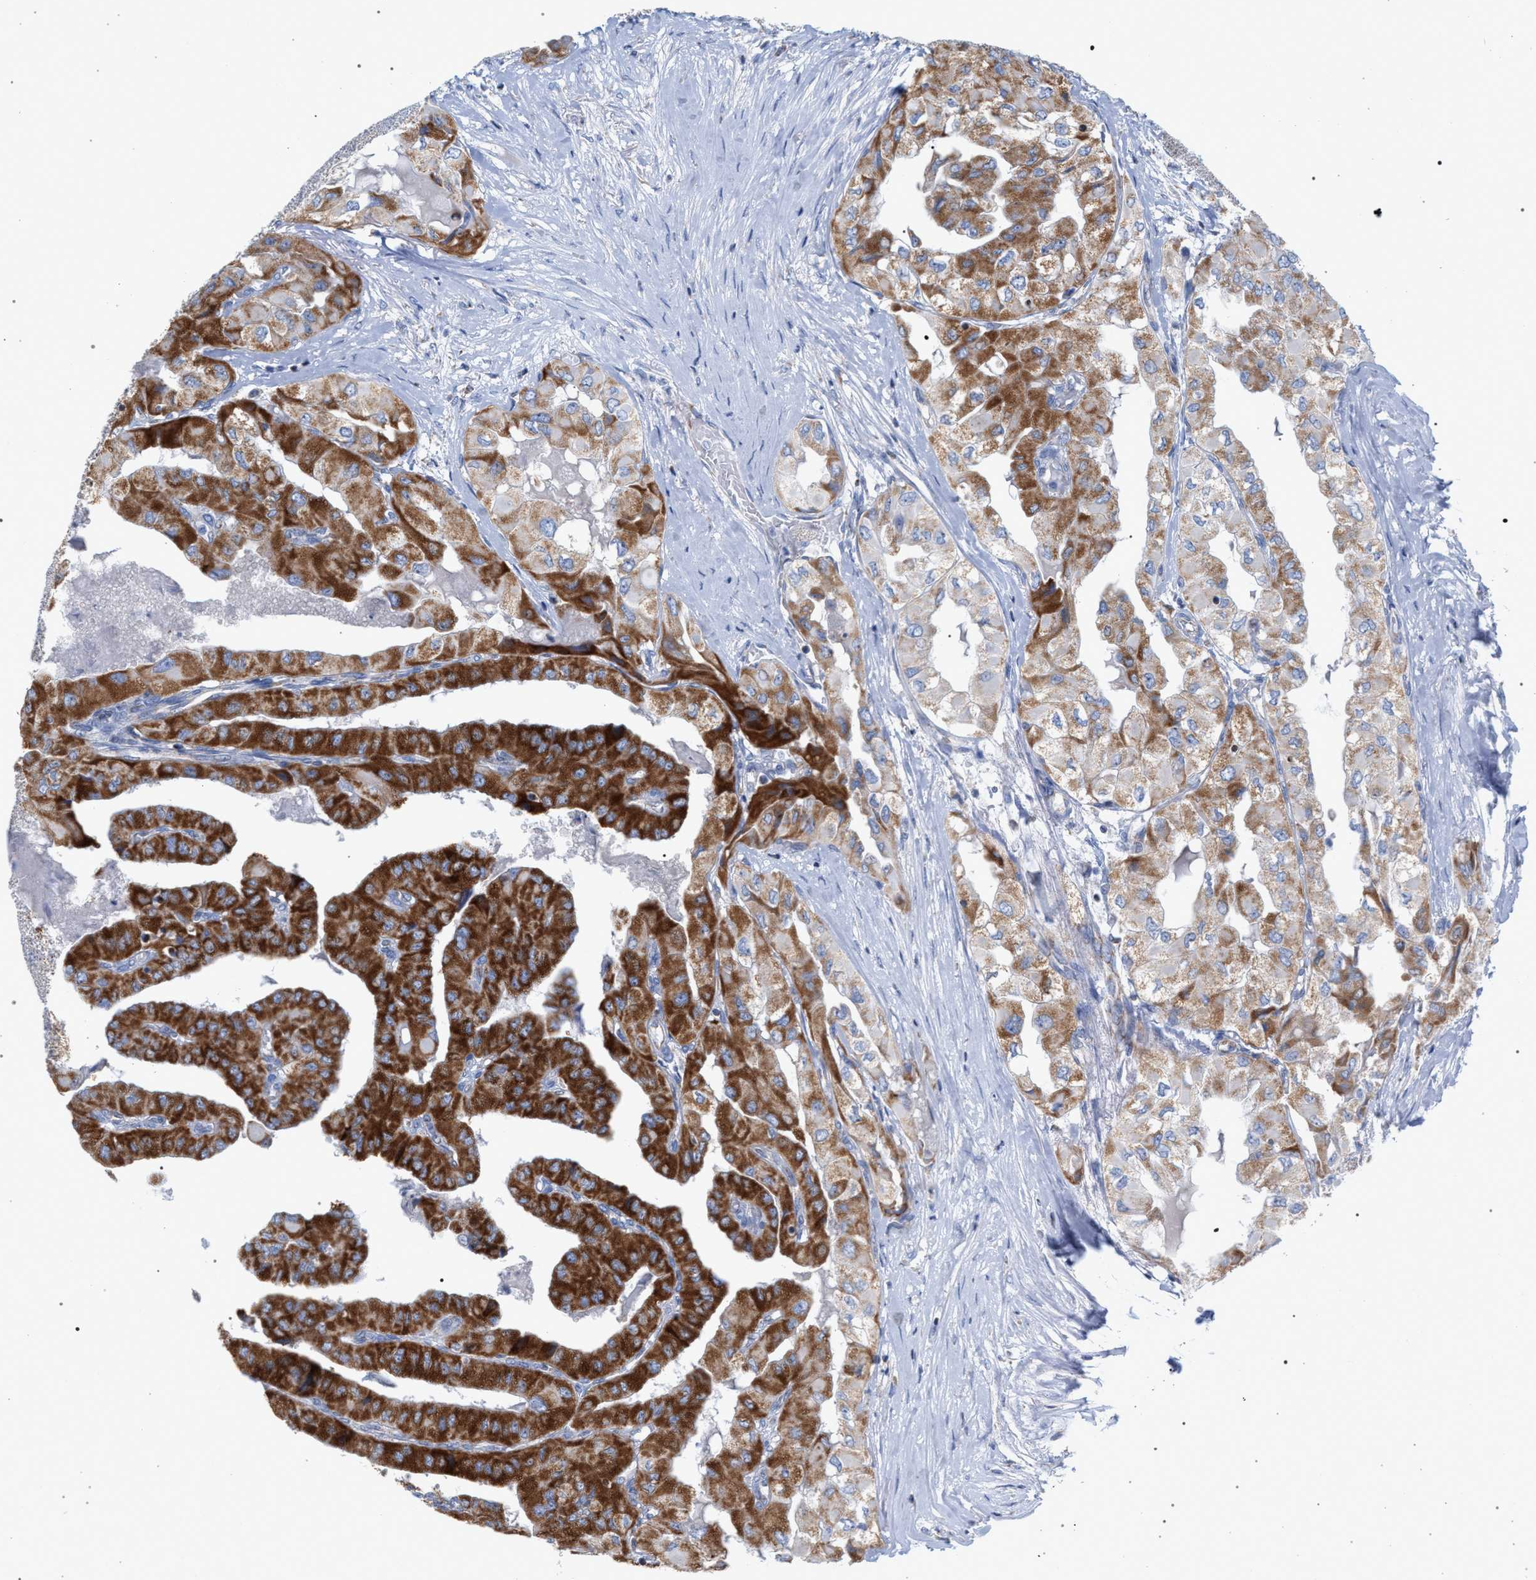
{"staining": {"intensity": "strong", "quantity": ">75%", "location": "cytoplasmic/membranous"}, "tissue": "thyroid cancer", "cell_type": "Tumor cells", "image_type": "cancer", "snomed": [{"axis": "morphology", "description": "Papillary adenocarcinoma, NOS"}, {"axis": "topography", "description": "Thyroid gland"}], "caption": "Protein analysis of thyroid cancer tissue exhibits strong cytoplasmic/membranous positivity in about >75% of tumor cells. (Stains: DAB in brown, nuclei in blue, Microscopy: brightfield microscopy at high magnification).", "gene": "ECI2", "patient": {"sex": "female", "age": 59}}